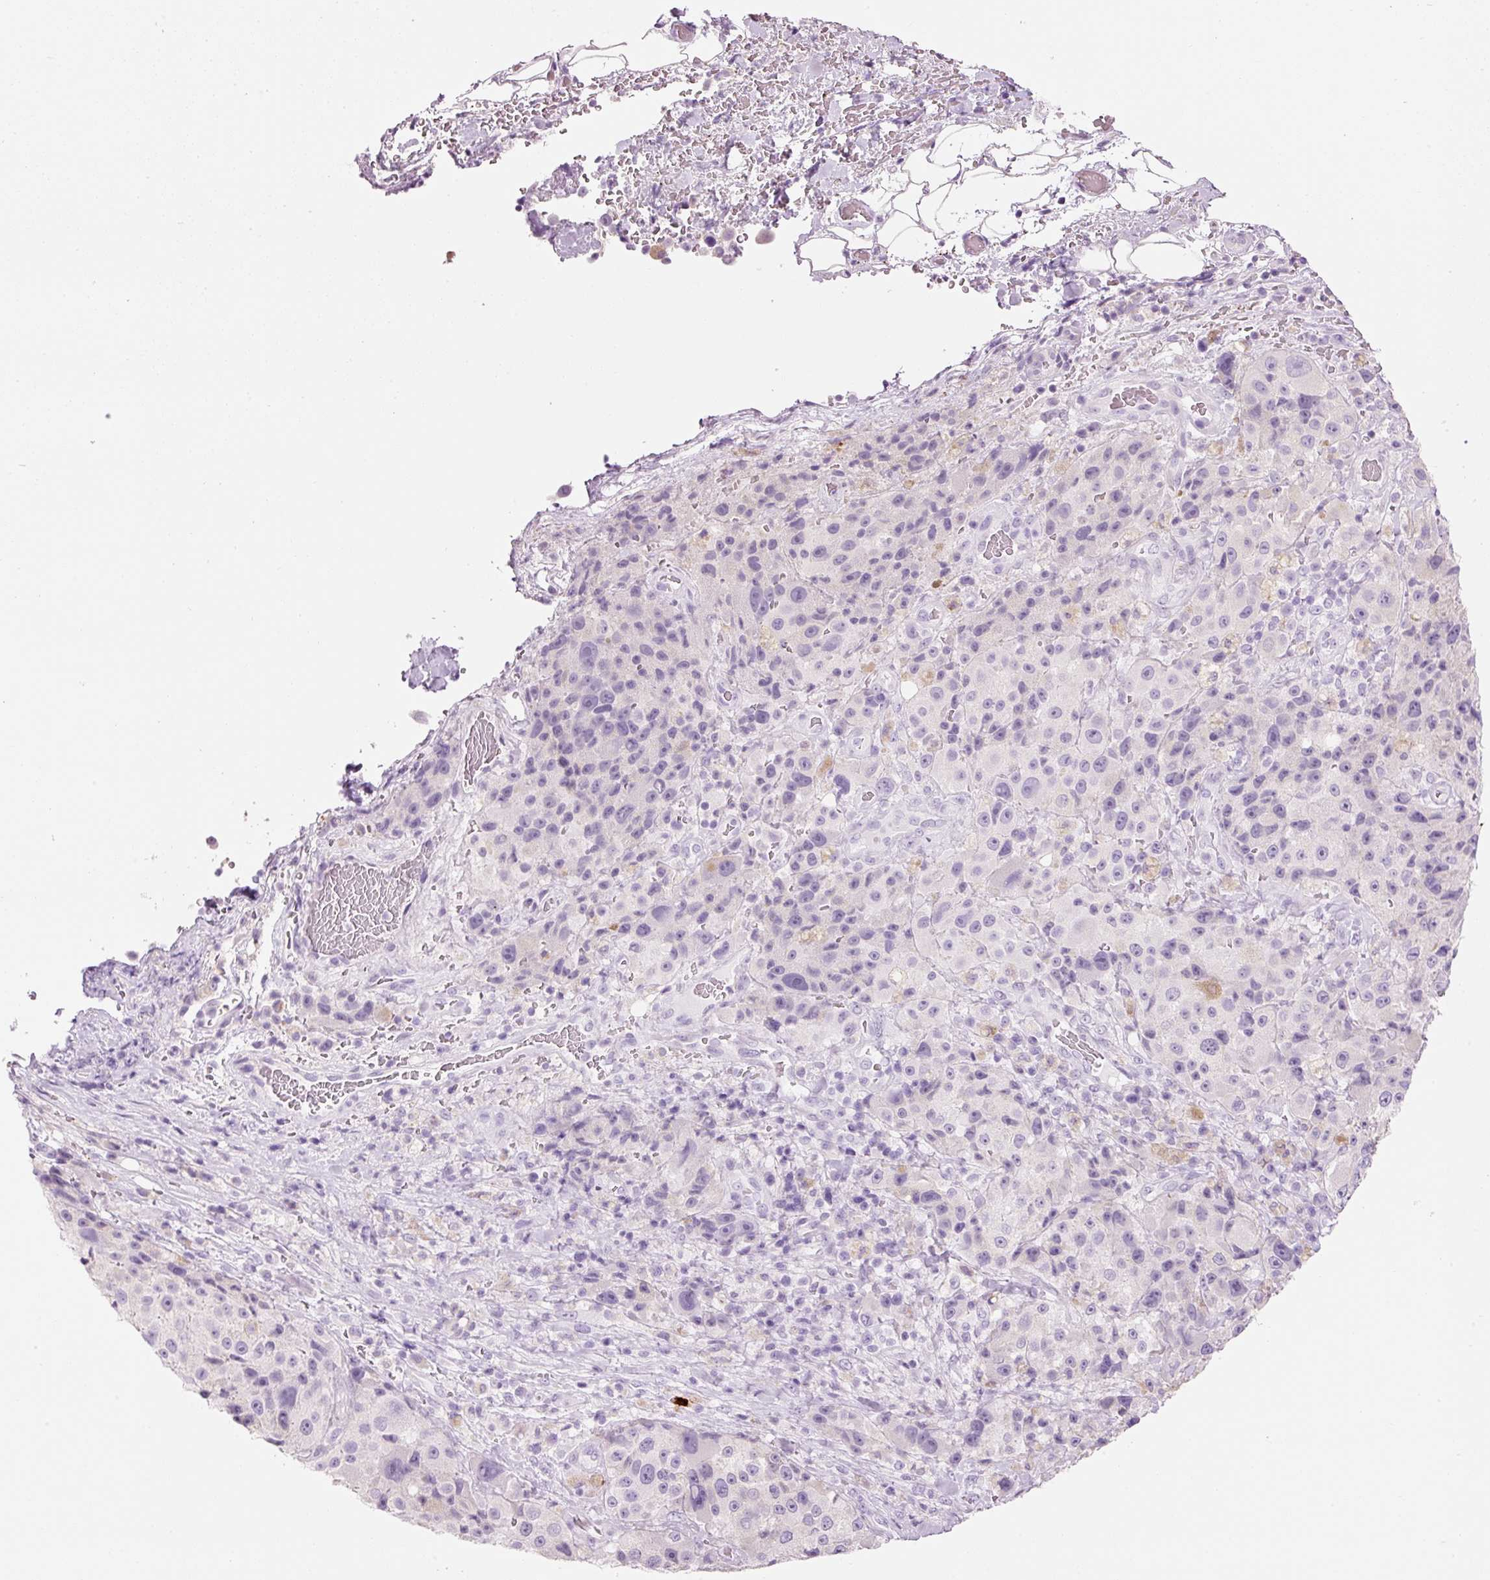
{"staining": {"intensity": "negative", "quantity": "none", "location": "none"}, "tissue": "melanoma", "cell_type": "Tumor cells", "image_type": "cancer", "snomed": [{"axis": "morphology", "description": "Malignant melanoma, Metastatic site"}, {"axis": "topography", "description": "Lymph node"}], "caption": "Tumor cells are negative for protein expression in human malignant melanoma (metastatic site).", "gene": "CMA1", "patient": {"sex": "male", "age": 62}}